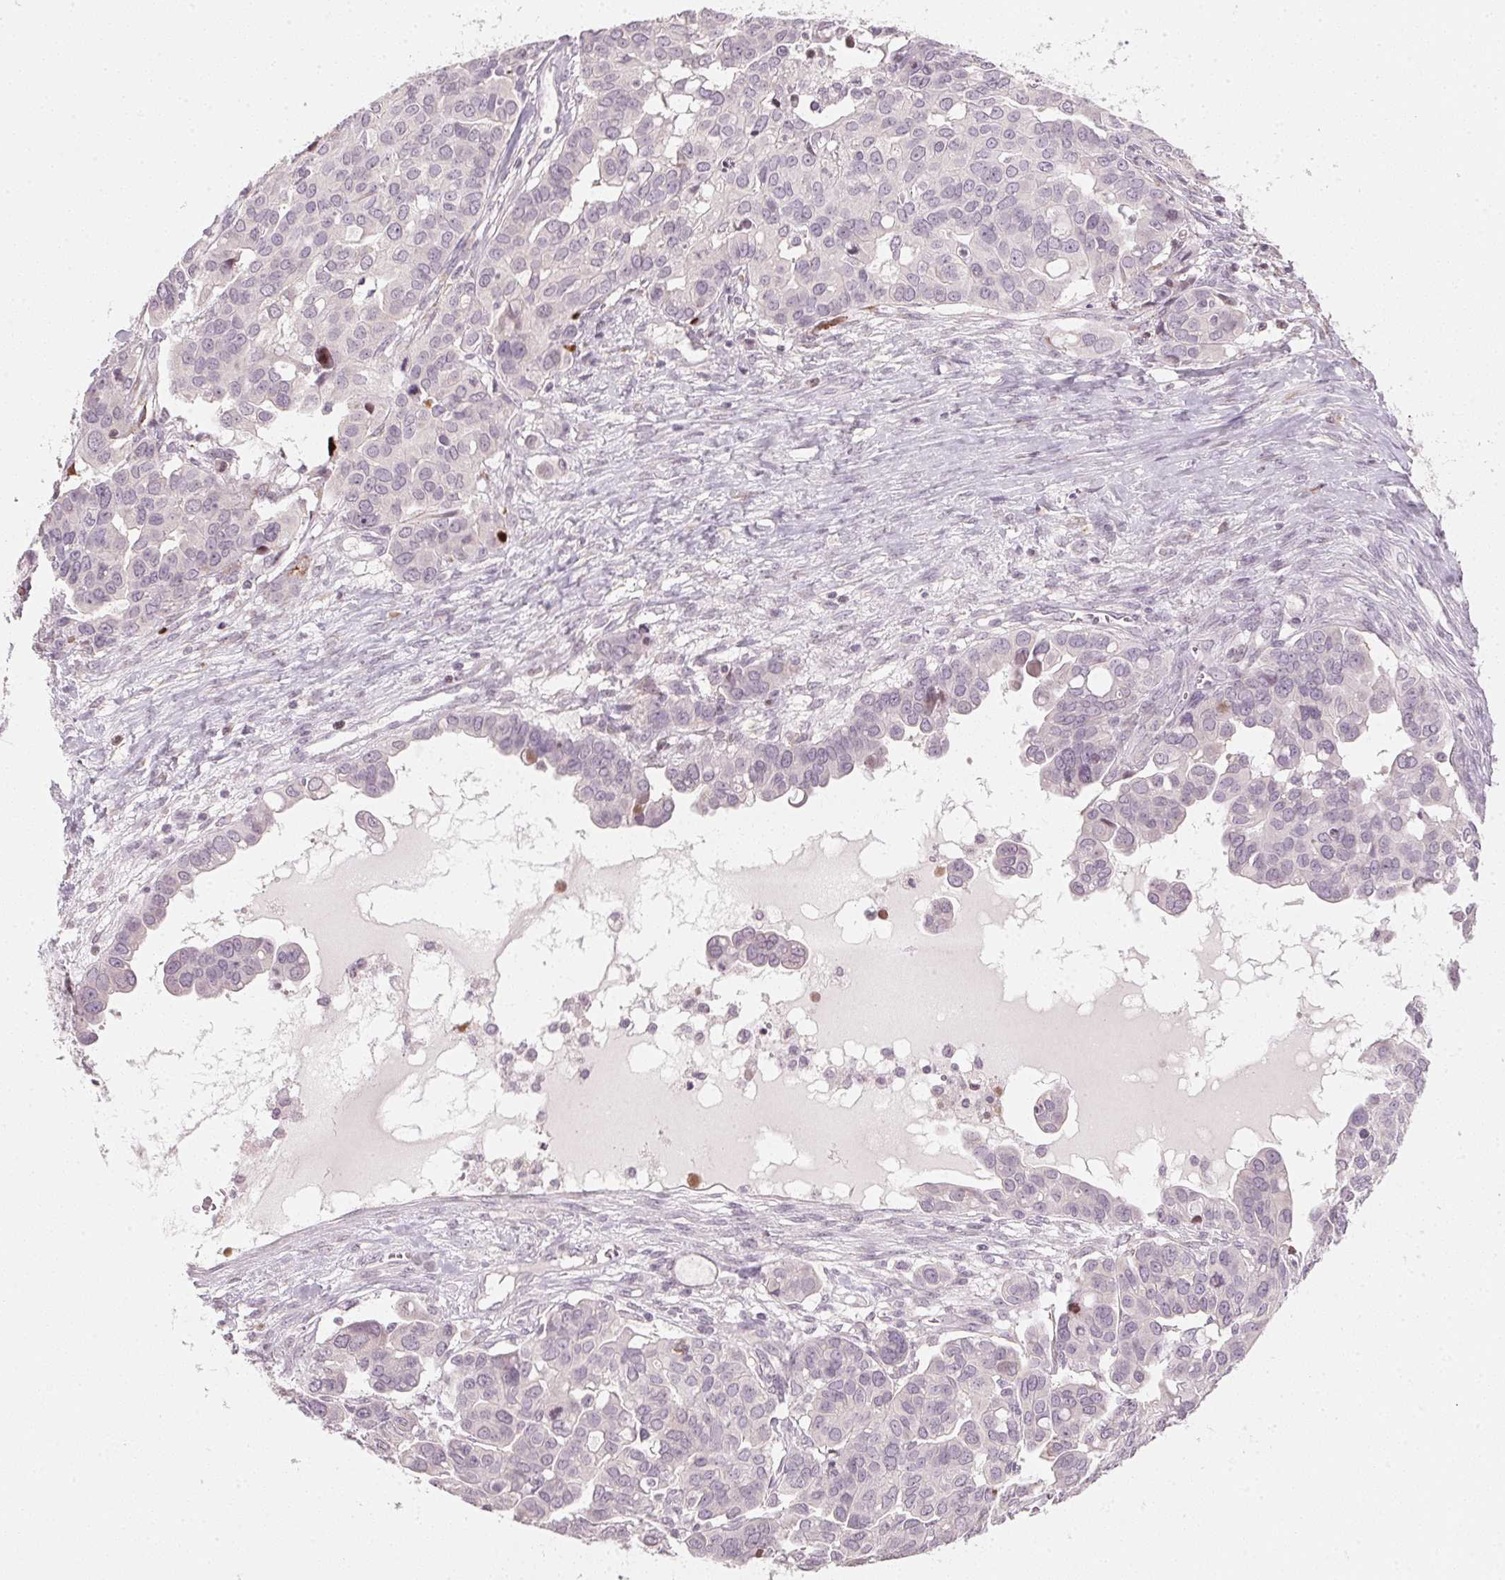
{"staining": {"intensity": "negative", "quantity": "none", "location": "none"}, "tissue": "ovarian cancer", "cell_type": "Tumor cells", "image_type": "cancer", "snomed": [{"axis": "morphology", "description": "Carcinoma, endometroid"}, {"axis": "topography", "description": "Ovary"}], "caption": "Tumor cells are negative for brown protein staining in ovarian endometroid carcinoma.", "gene": "SFRP4", "patient": {"sex": "female", "age": 78}}